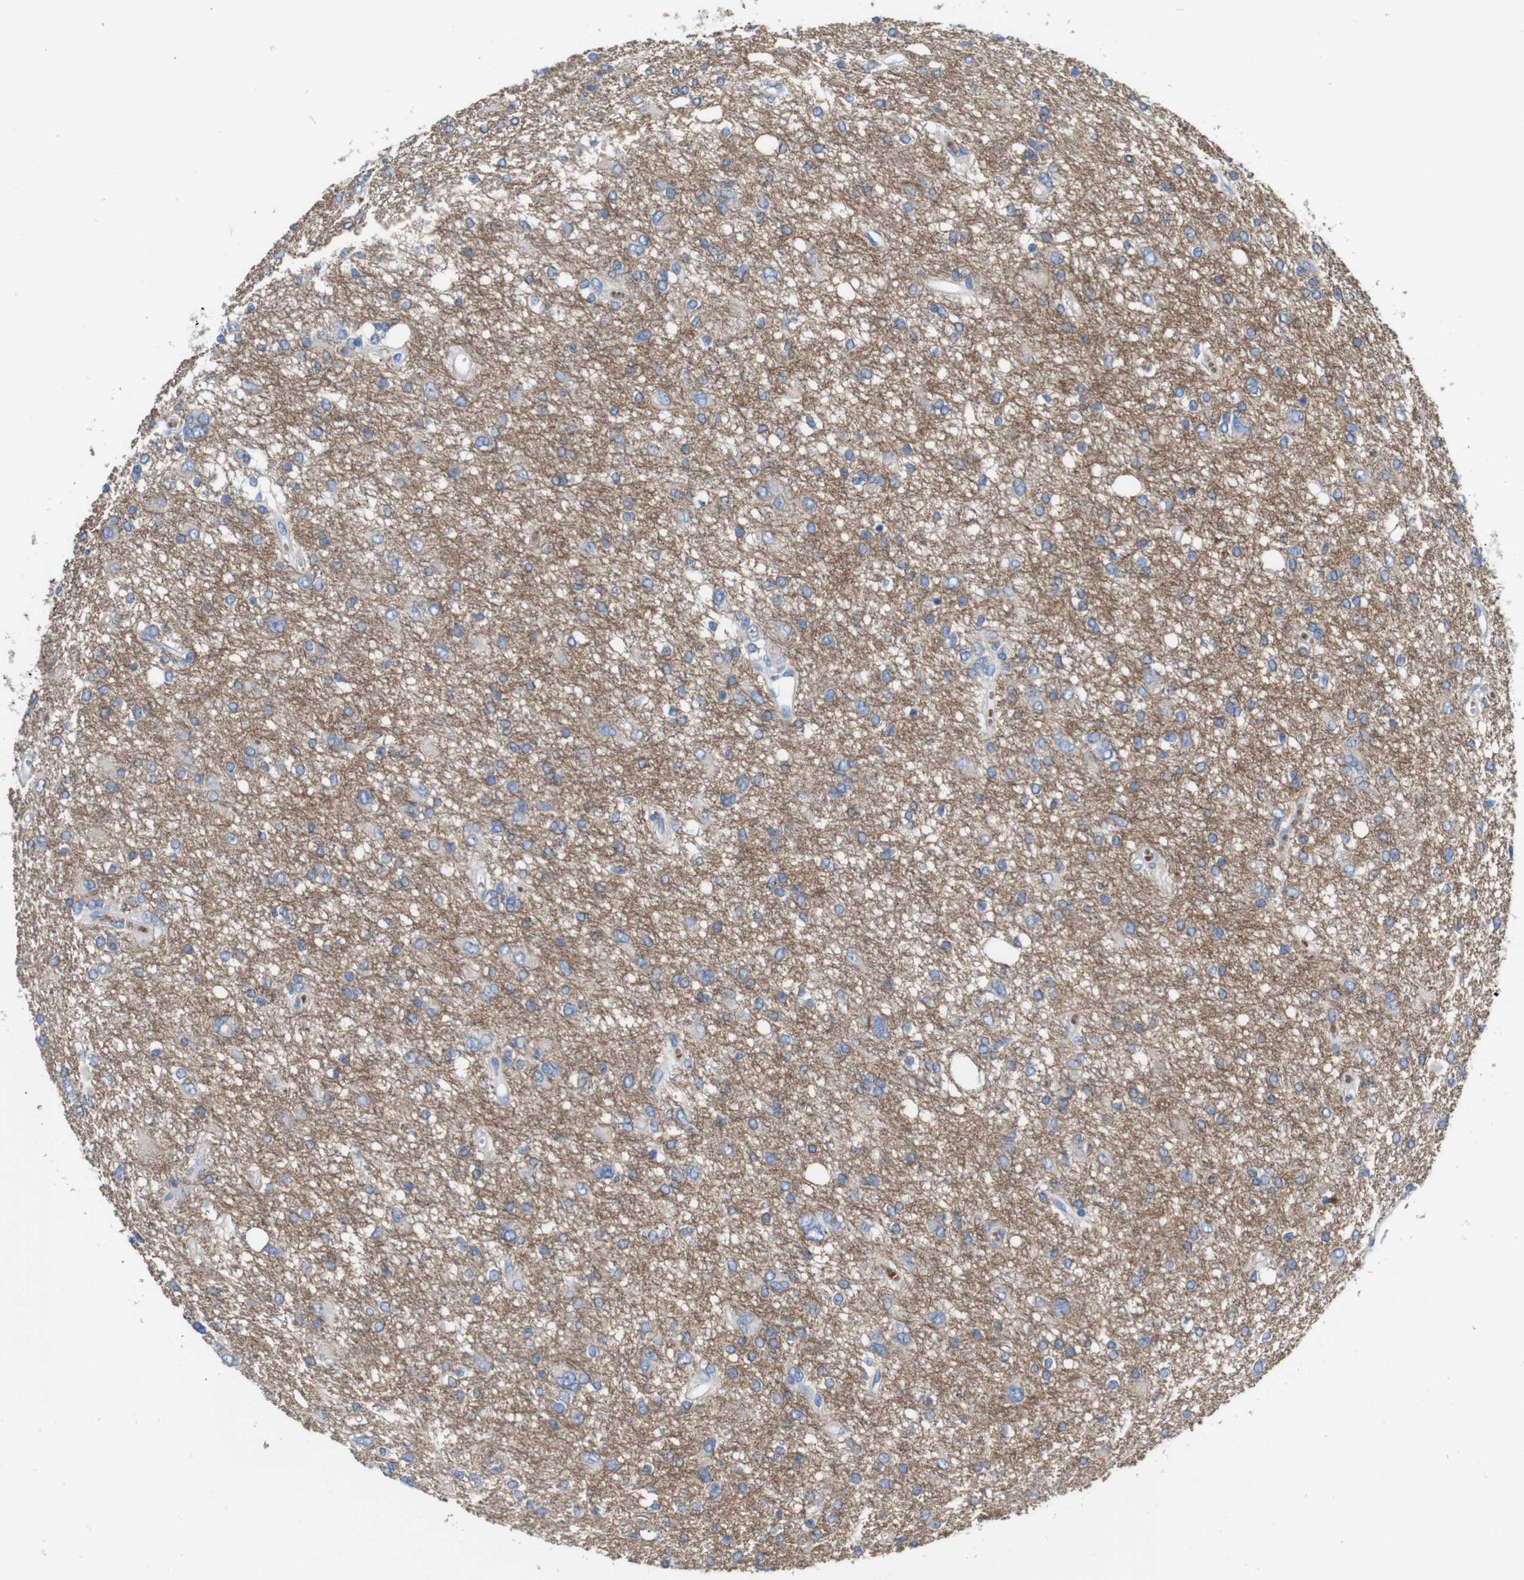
{"staining": {"intensity": "negative", "quantity": "none", "location": "none"}, "tissue": "glioma", "cell_type": "Tumor cells", "image_type": "cancer", "snomed": [{"axis": "morphology", "description": "Glioma, malignant, High grade"}, {"axis": "topography", "description": "Brain"}], "caption": "The histopathology image reveals no staining of tumor cells in malignant glioma (high-grade).", "gene": "IGSF8", "patient": {"sex": "female", "age": 59}}